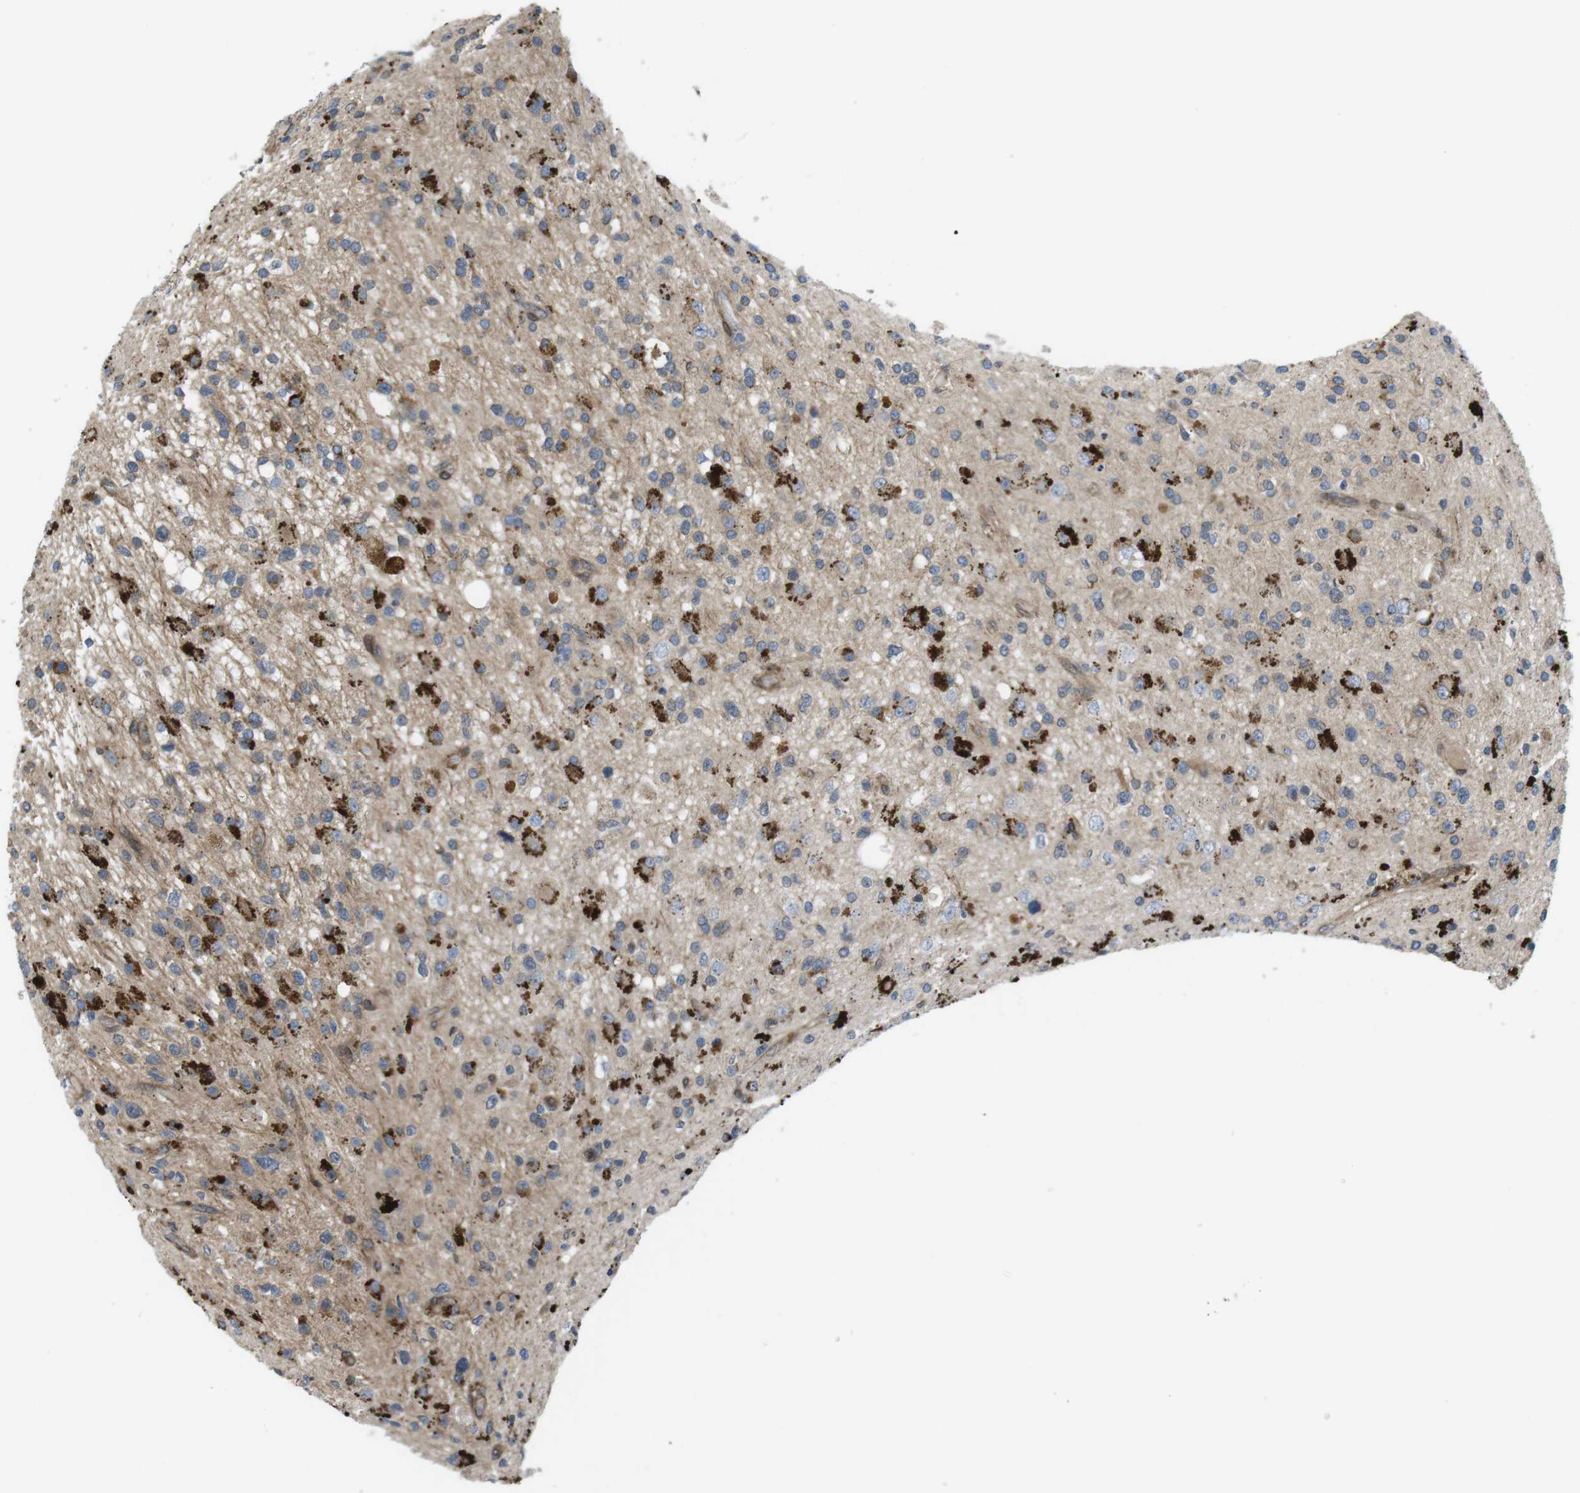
{"staining": {"intensity": "strong", "quantity": "25%-75%", "location": "cytoplasmic/membranous"}, "tissue": "glioma", "cell_type": "Tumor cells", "image_type": "cancer", "snomed": [{"axis": "morphology", "description": "Glioma, malignant, High grade"}, {"axis": "topography", "description": "Brain"}], "caption": "Immunohistochemical staining of malignant glioma (high-grade) shows strong cytoplasmic/membranous protein positivity in about 25%-75% of tumor cells.", "gene": "KANK2", "patient": {"sex": "male", "age": 33}}